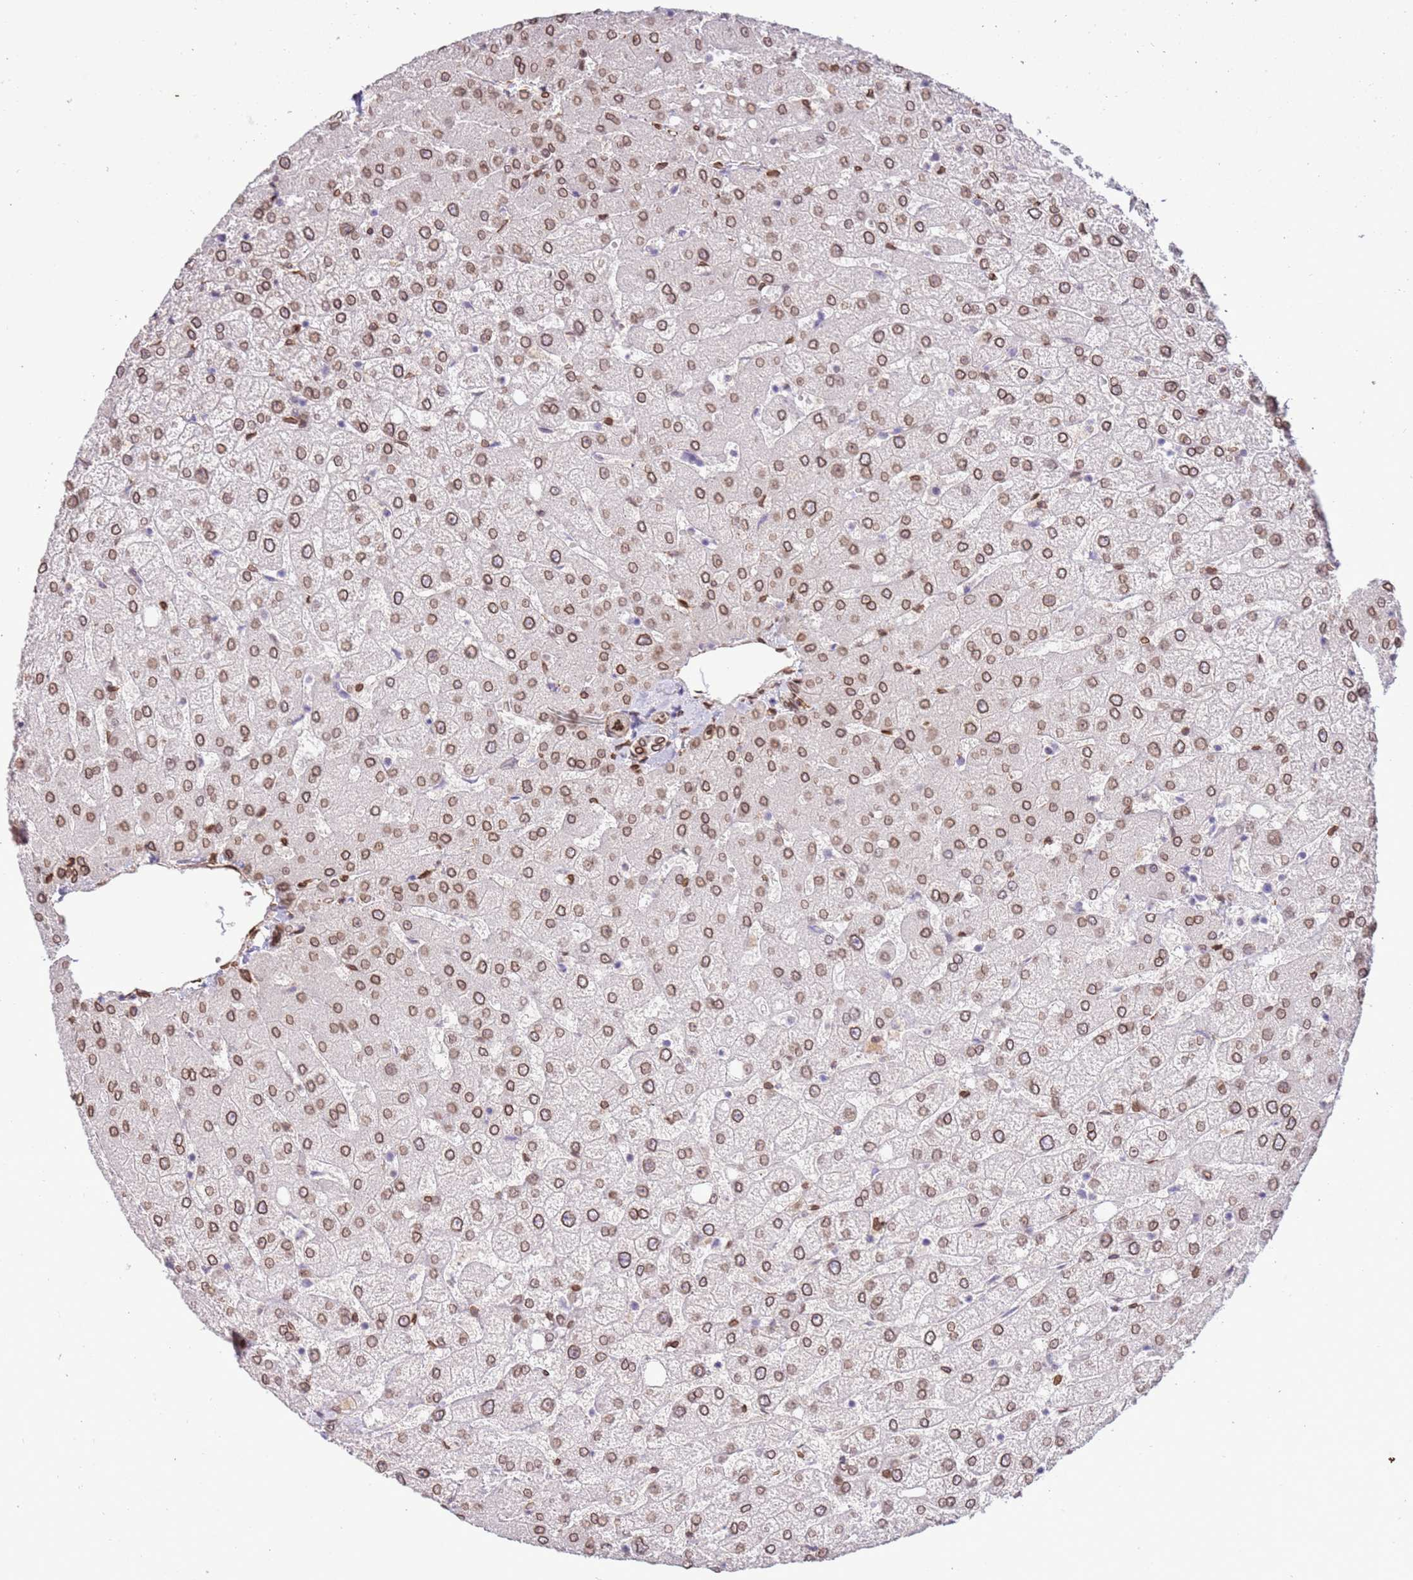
{"staining": {"intensity": "moderate", "quantity": ">75%", "location": "cytoplasmic/membranous,nuclear"}, "tissue": "liver", "cell_type": "Cholangiocytes", "image_type": "normal", "snomed": [{"axis": "morphology", "description": "Normal tissue, NOS"}, {"axis": "topography", "description": "Liver"}], "caption": "Protein staining demonstrates moderate cytoplasmic/membranous,nuclear positivity in about >75% of cholangiocytes in normal liver.", "gene": "TMEM47", "patient": {"sex": "female", "age": 54}}